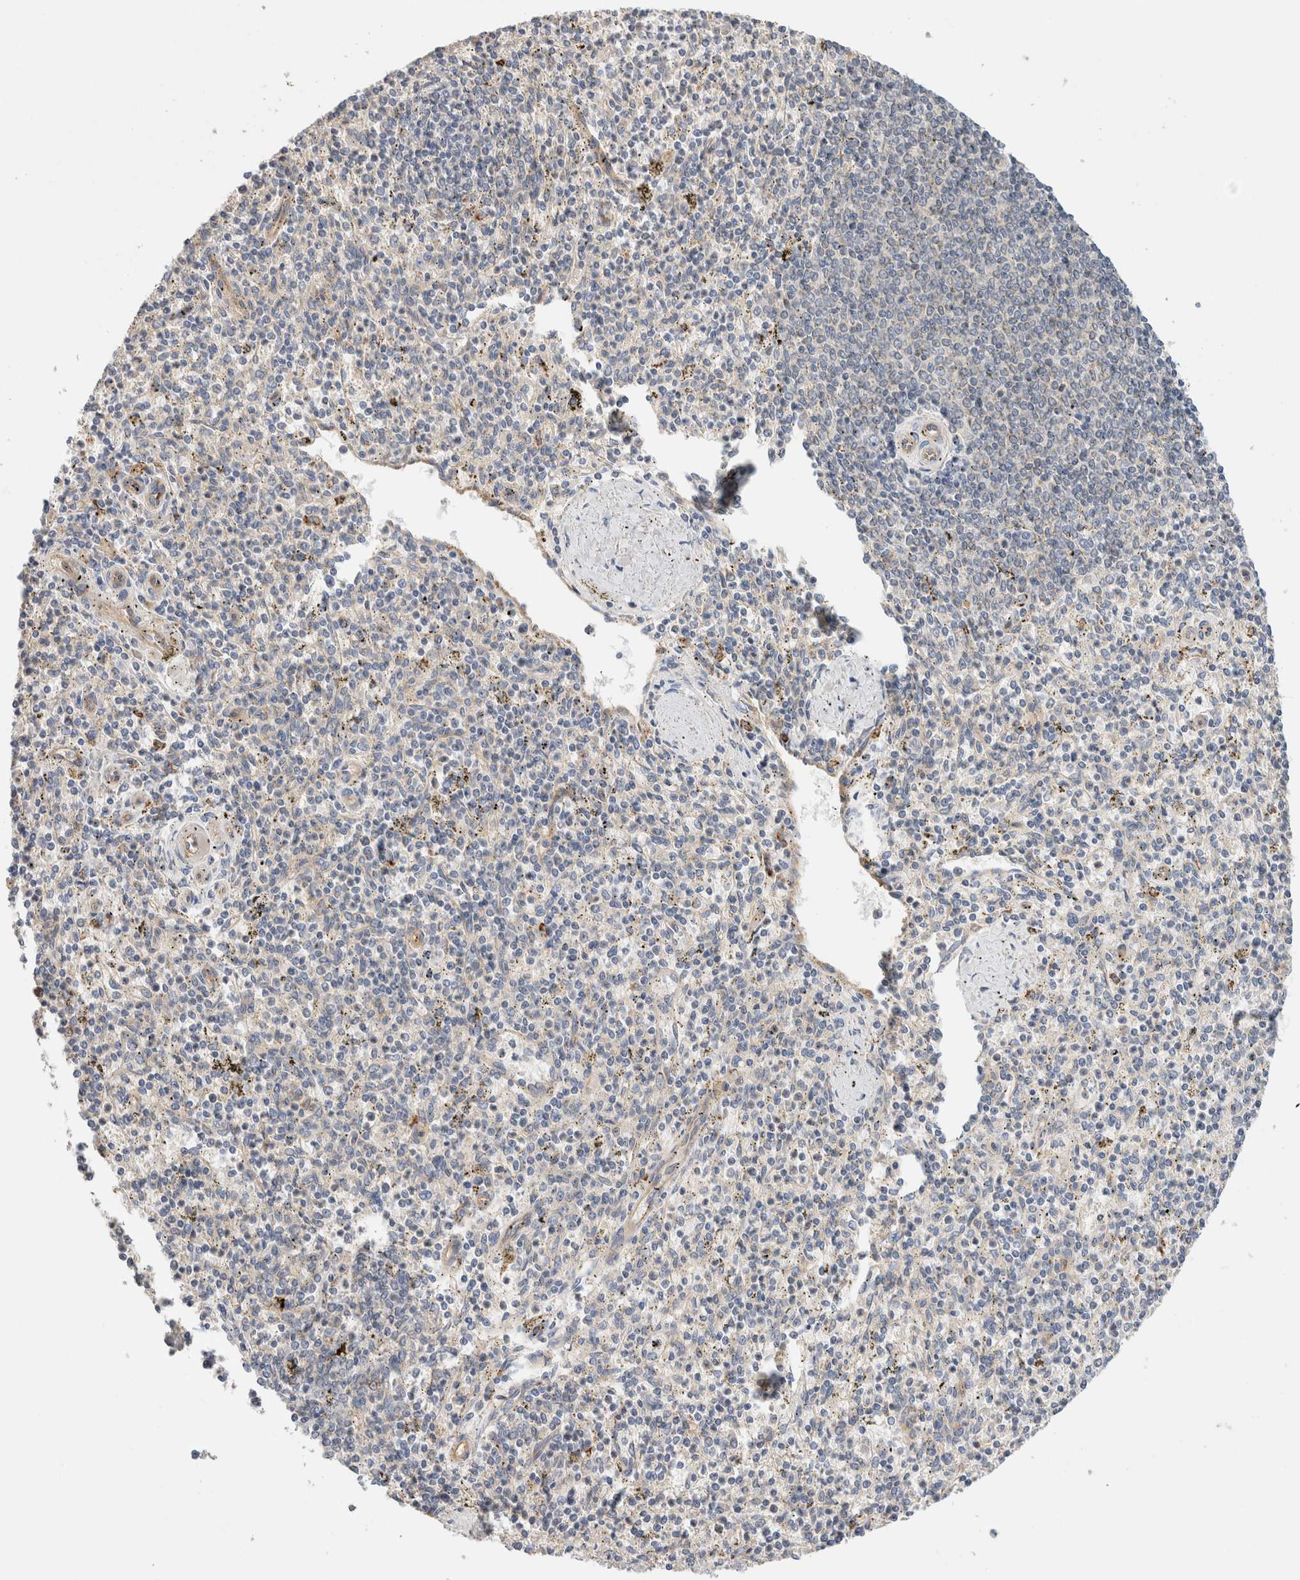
{"staining": {"intensity": "weak", "quantity": "<25%", "location": "cytoplasmic/membranous"}, "tissue": "spleen", "cell_type": "Cells in red pulp", "image_type": "normal", "snomed": [{"axis": "morphology", "description": "Normal tissue, NOS"}, {"axis": "topography", "description": "Spleen"}], "caption": "Image shows no protein expression in cells in red pulp of benign spleen.", "gene": "B3GNTL1", "patient": {"sex": "male", "age": 72}}